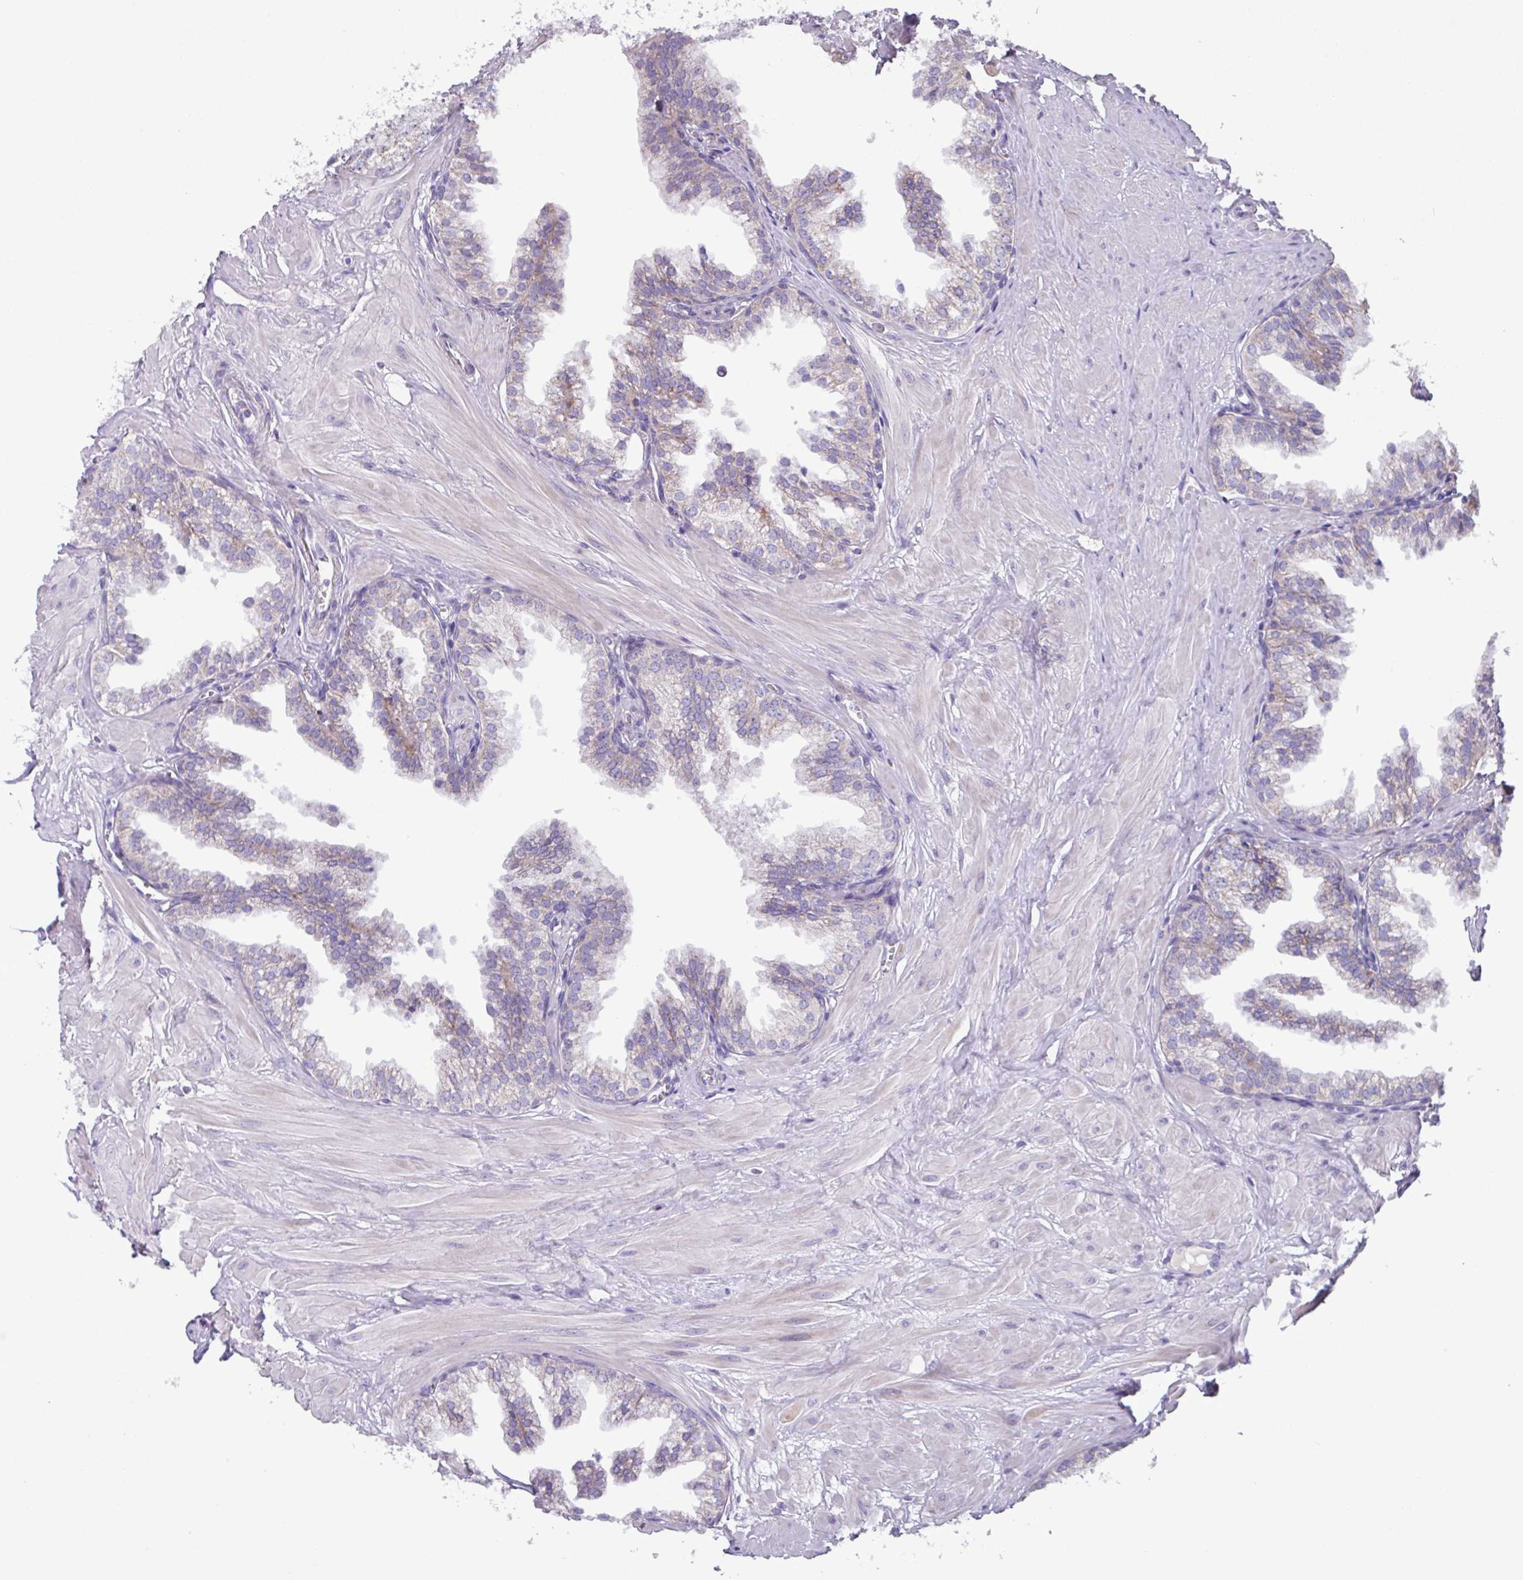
{"staining": {"intensity": "moderate", "quantity": "<25%", "location": "cytoplasmic/membranous"}, "tissue": "prostate", "cell_type": "Glandular cells", "image_type": "normal", "snomed": [{"axis": "morphology", "description": "Normal tissue, NOS"}, {"axis": "topography", "description": "Prostate"}, {"axis": "topography", "description": "Peripheral nerve tissue"}], "caption": "Prostate was stained to show a protein in brown. There is low levels of moderate cytoplasmic/membranous staining in approximately <25% of glandular cells. Ihc stains the protein in brown and the nuclei are stained blue.", "gene": "MT", "patient": {"sex": "male", "age": 55}}